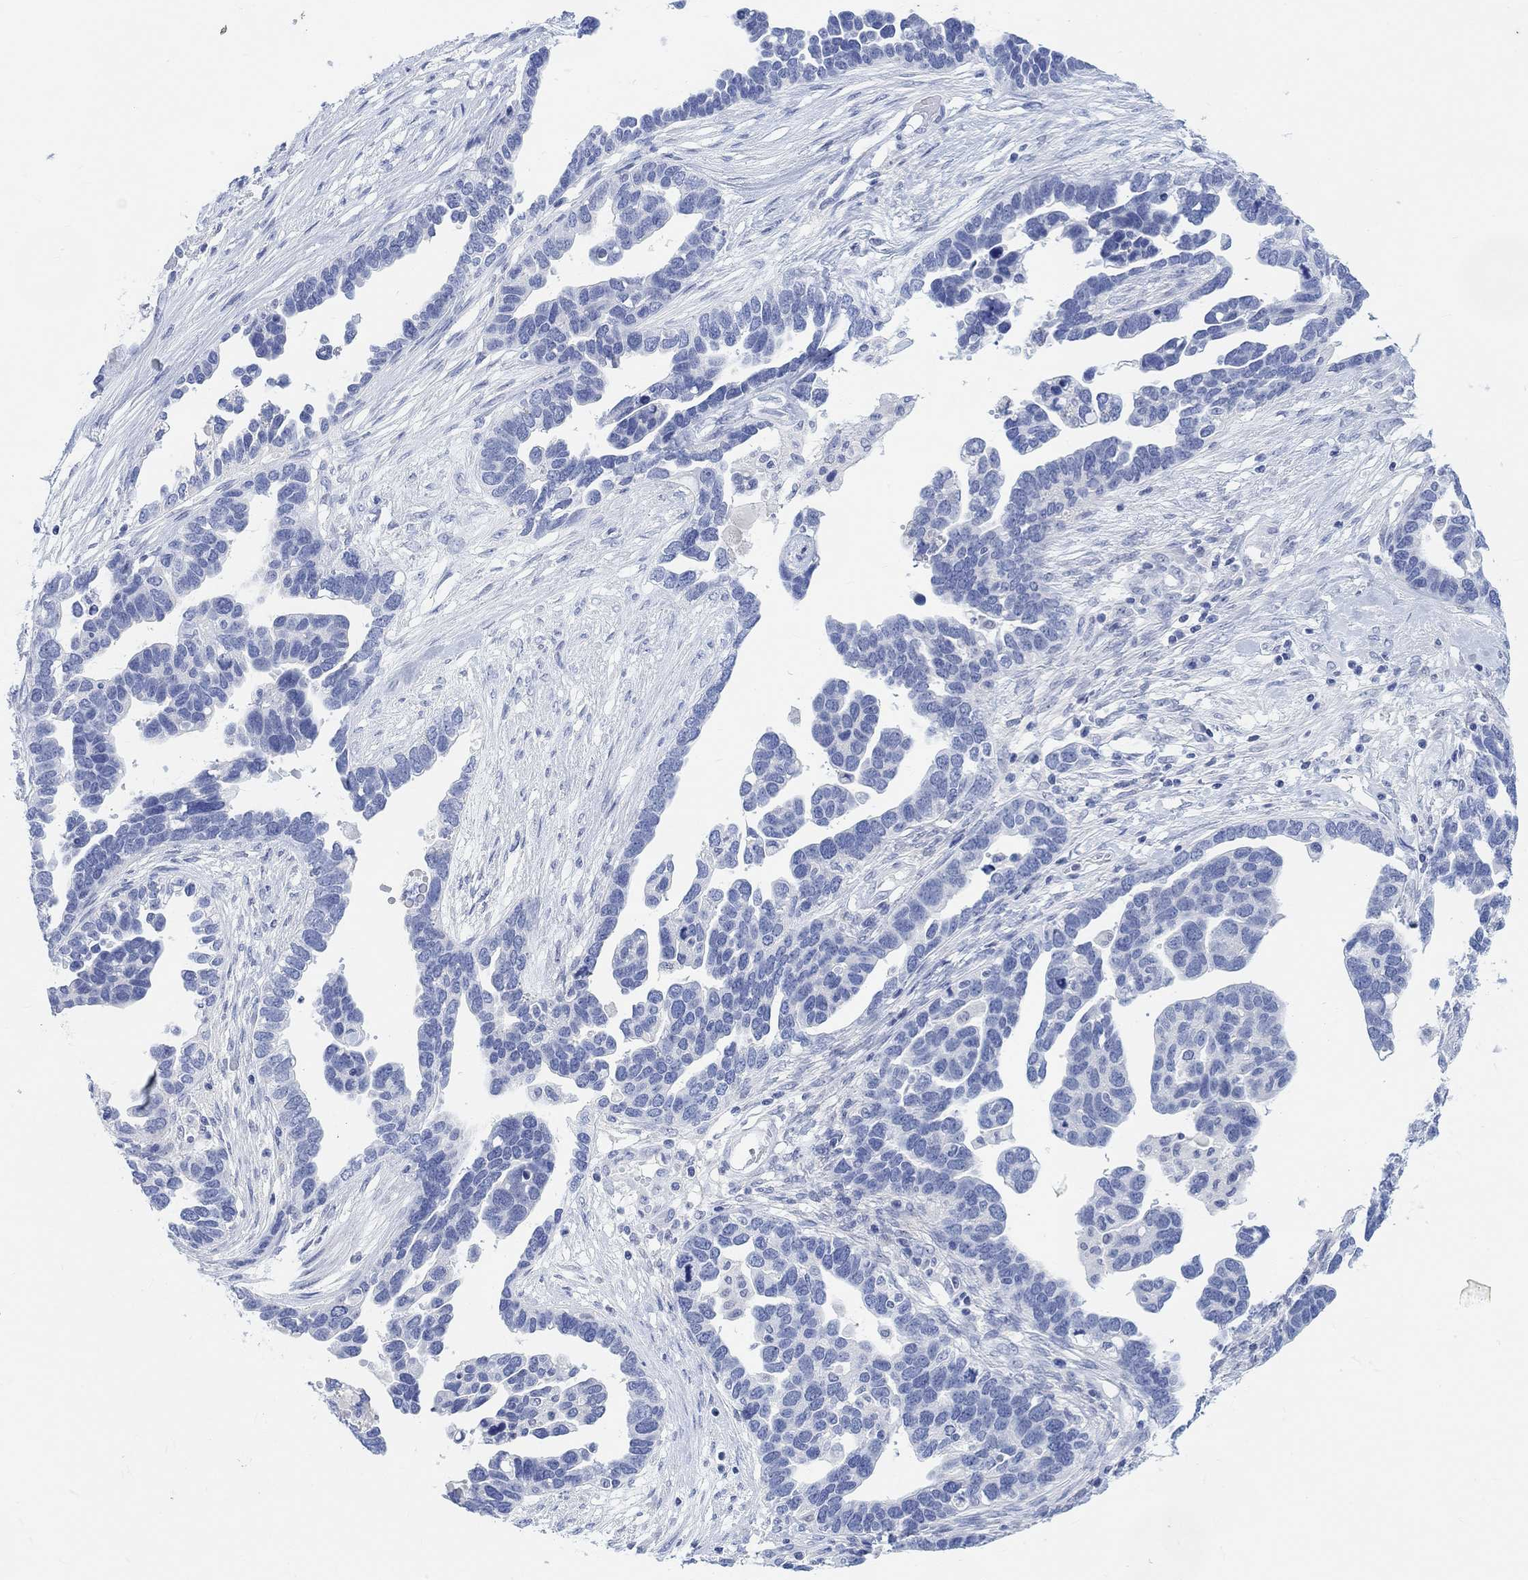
{"staining": {"intensity": "negative", "quantity": "none", "location": "none"}, "tissue": "ovarian cancer", "cell_type": "Tumor cells", "image_type": "cancer", "snomed": [{"axis": "morphology", "description": "Cystadenocarcinoma, serous, NOS"}, {"axis": "topography", "description": "Ovary"}], "caption": "Micrograph shows no protein staining in tumor cells of ovarian cancer (serous cystadenocarcinoma) tissue.", "gene": "ENO4", "patient": {"sex": "female", "age": 54}}